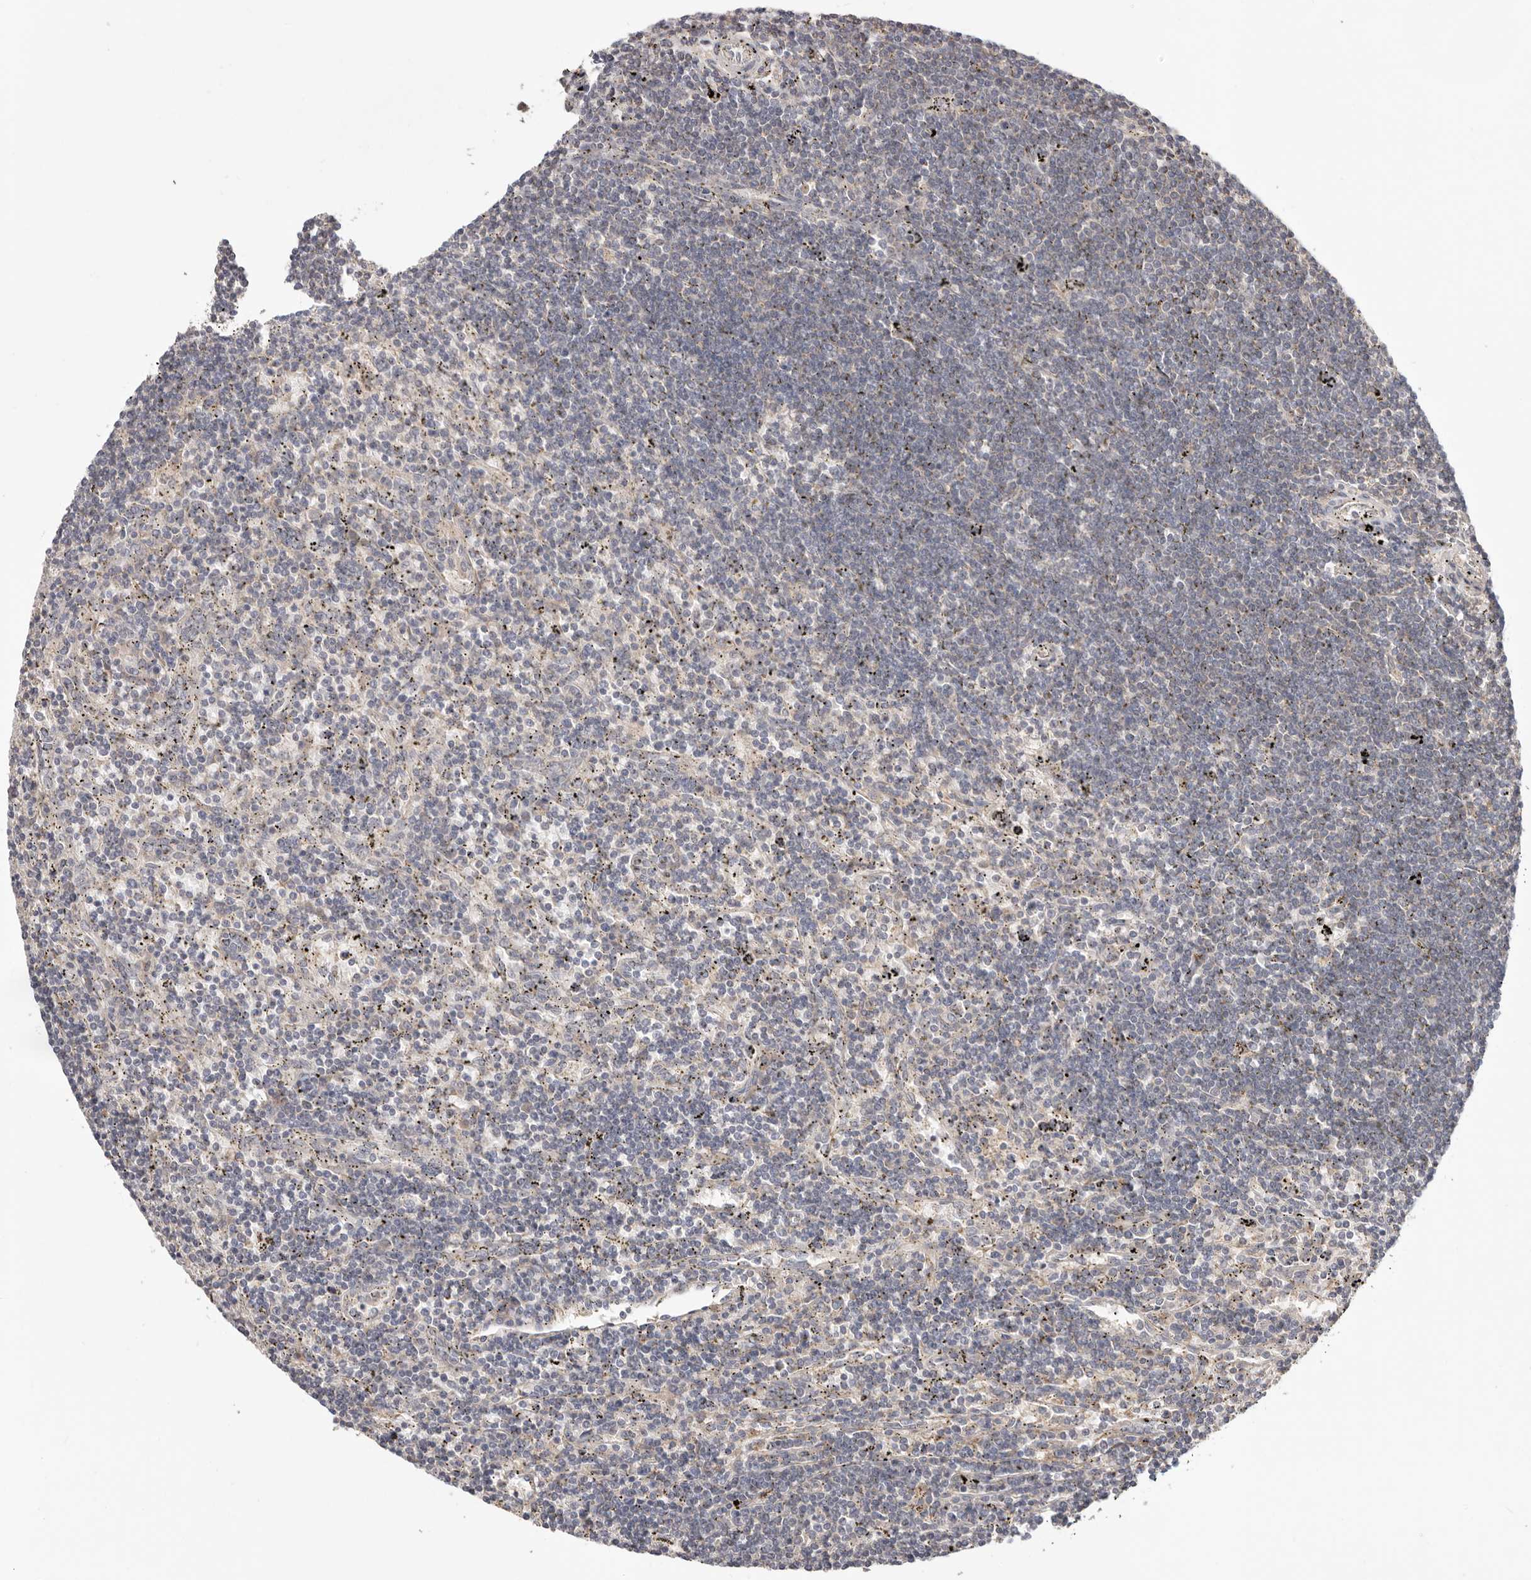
{"staining": {"intensity": "negative", "quantity": "none", "location": "none"}, "tissue": "lymphoma", "cell_type": "Tumor cells", "image_type": "cancer", "snomed": [{"axis": "morphology", "description": "Malignant lymphoma, non-Hodgkin's type, Low grade"}, {"axis": "topography", "description": "Spleen"}], "caption": "The micrograph displays no significant expression in tumor cells of malignant lymphoma, non-Hodgkin's type (low-grade).", "gene": "LRP6", "patient": {"sex": "male", "age": 76}}